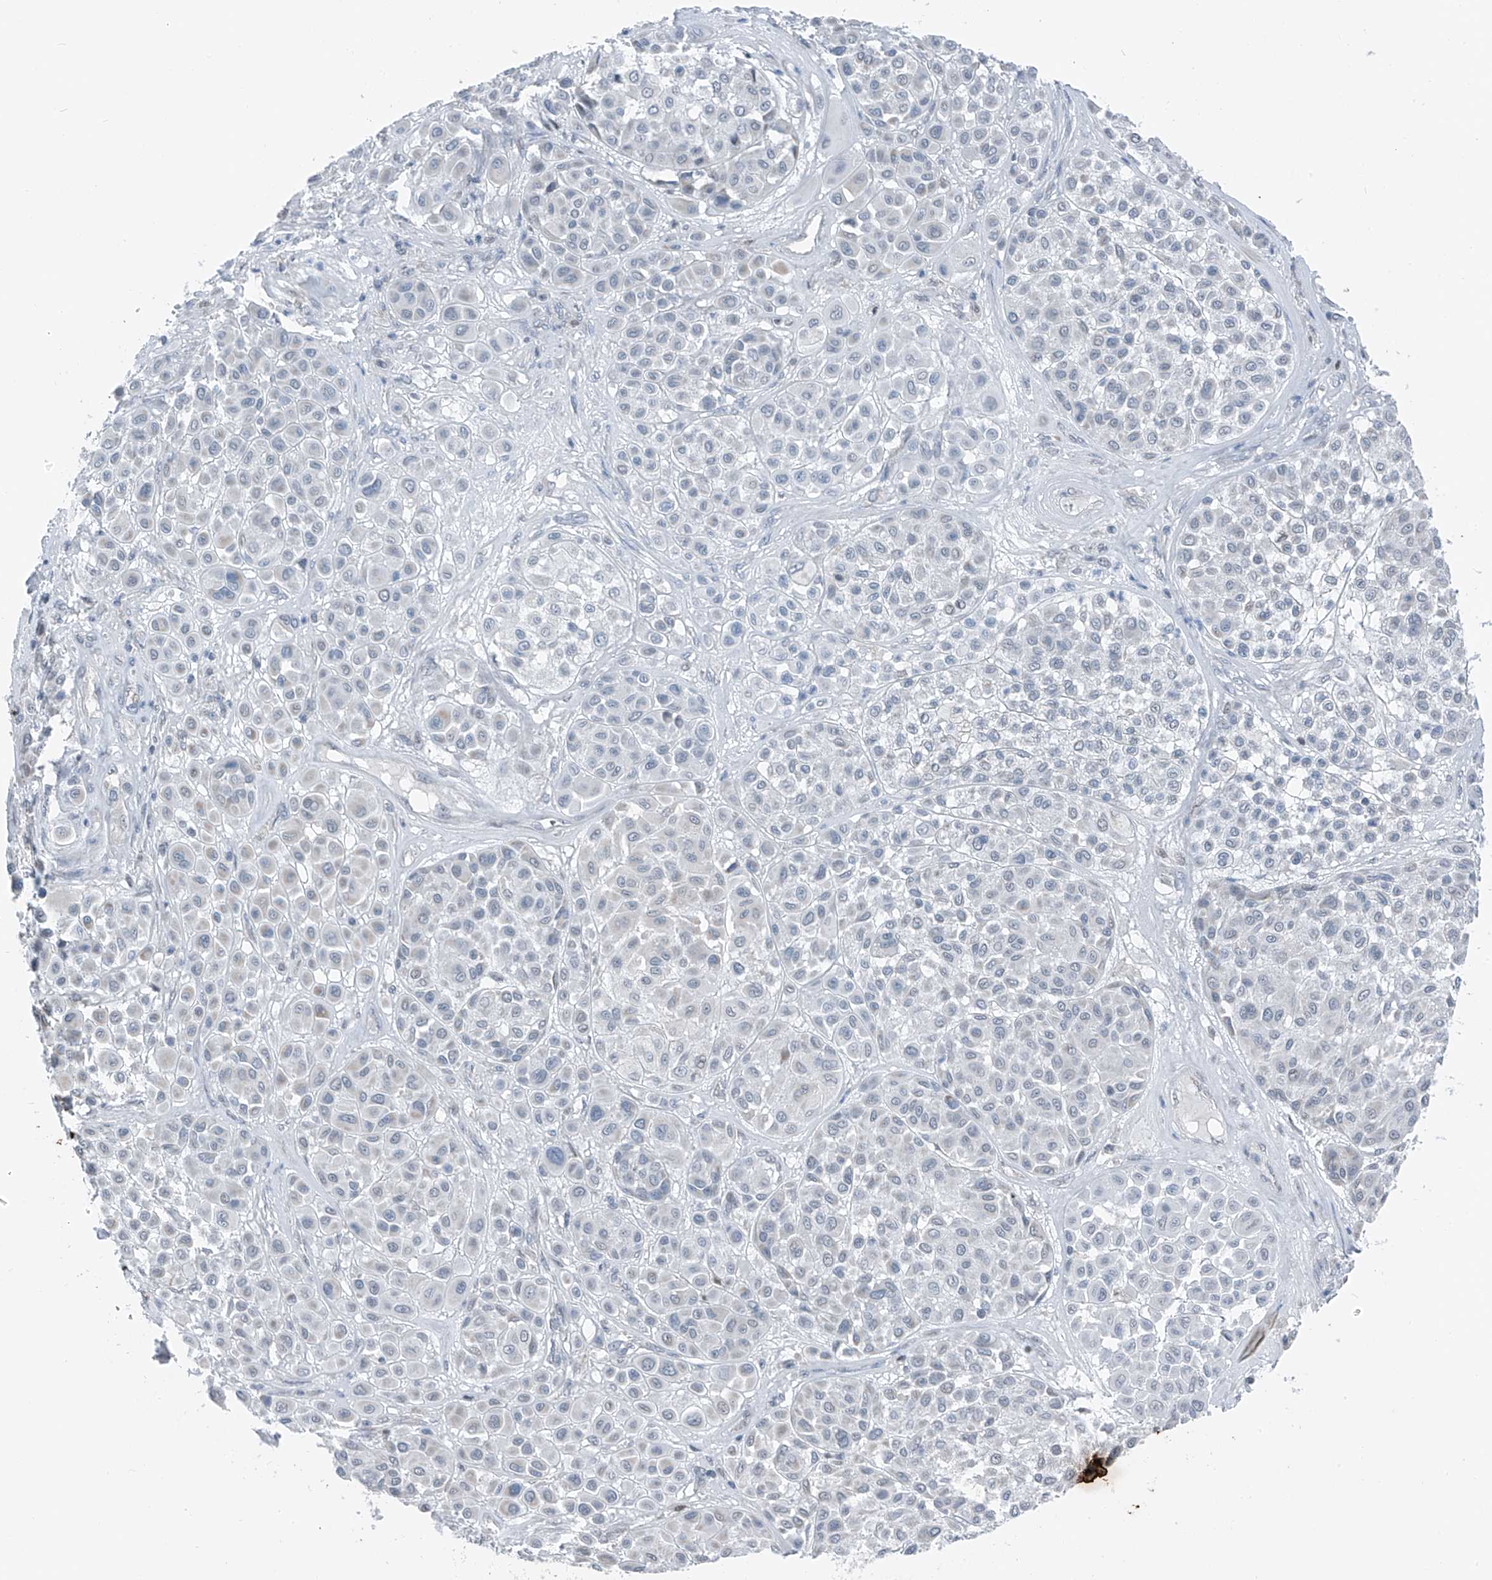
{"staining": {"intensity": "negative", "quantity": "none", "location": "none"}, "tissue": "melanoma", "cell_type": "Tumor cells", "image_type": "cancer", "snomed": [{"axis": "morphology", "description": "Malignant melanoma, Metastatic site"}, {"axis": "topography", "description": "Soft tissue"}], "caption": "Immunohistochemistry (IHC) micrograph of neoplastic tissue: melanoma stained with DAB shows no significant protein expression in tumor cells.", "gene": "DYRK1B", "patient": {"sex": "male", "age": 41}}